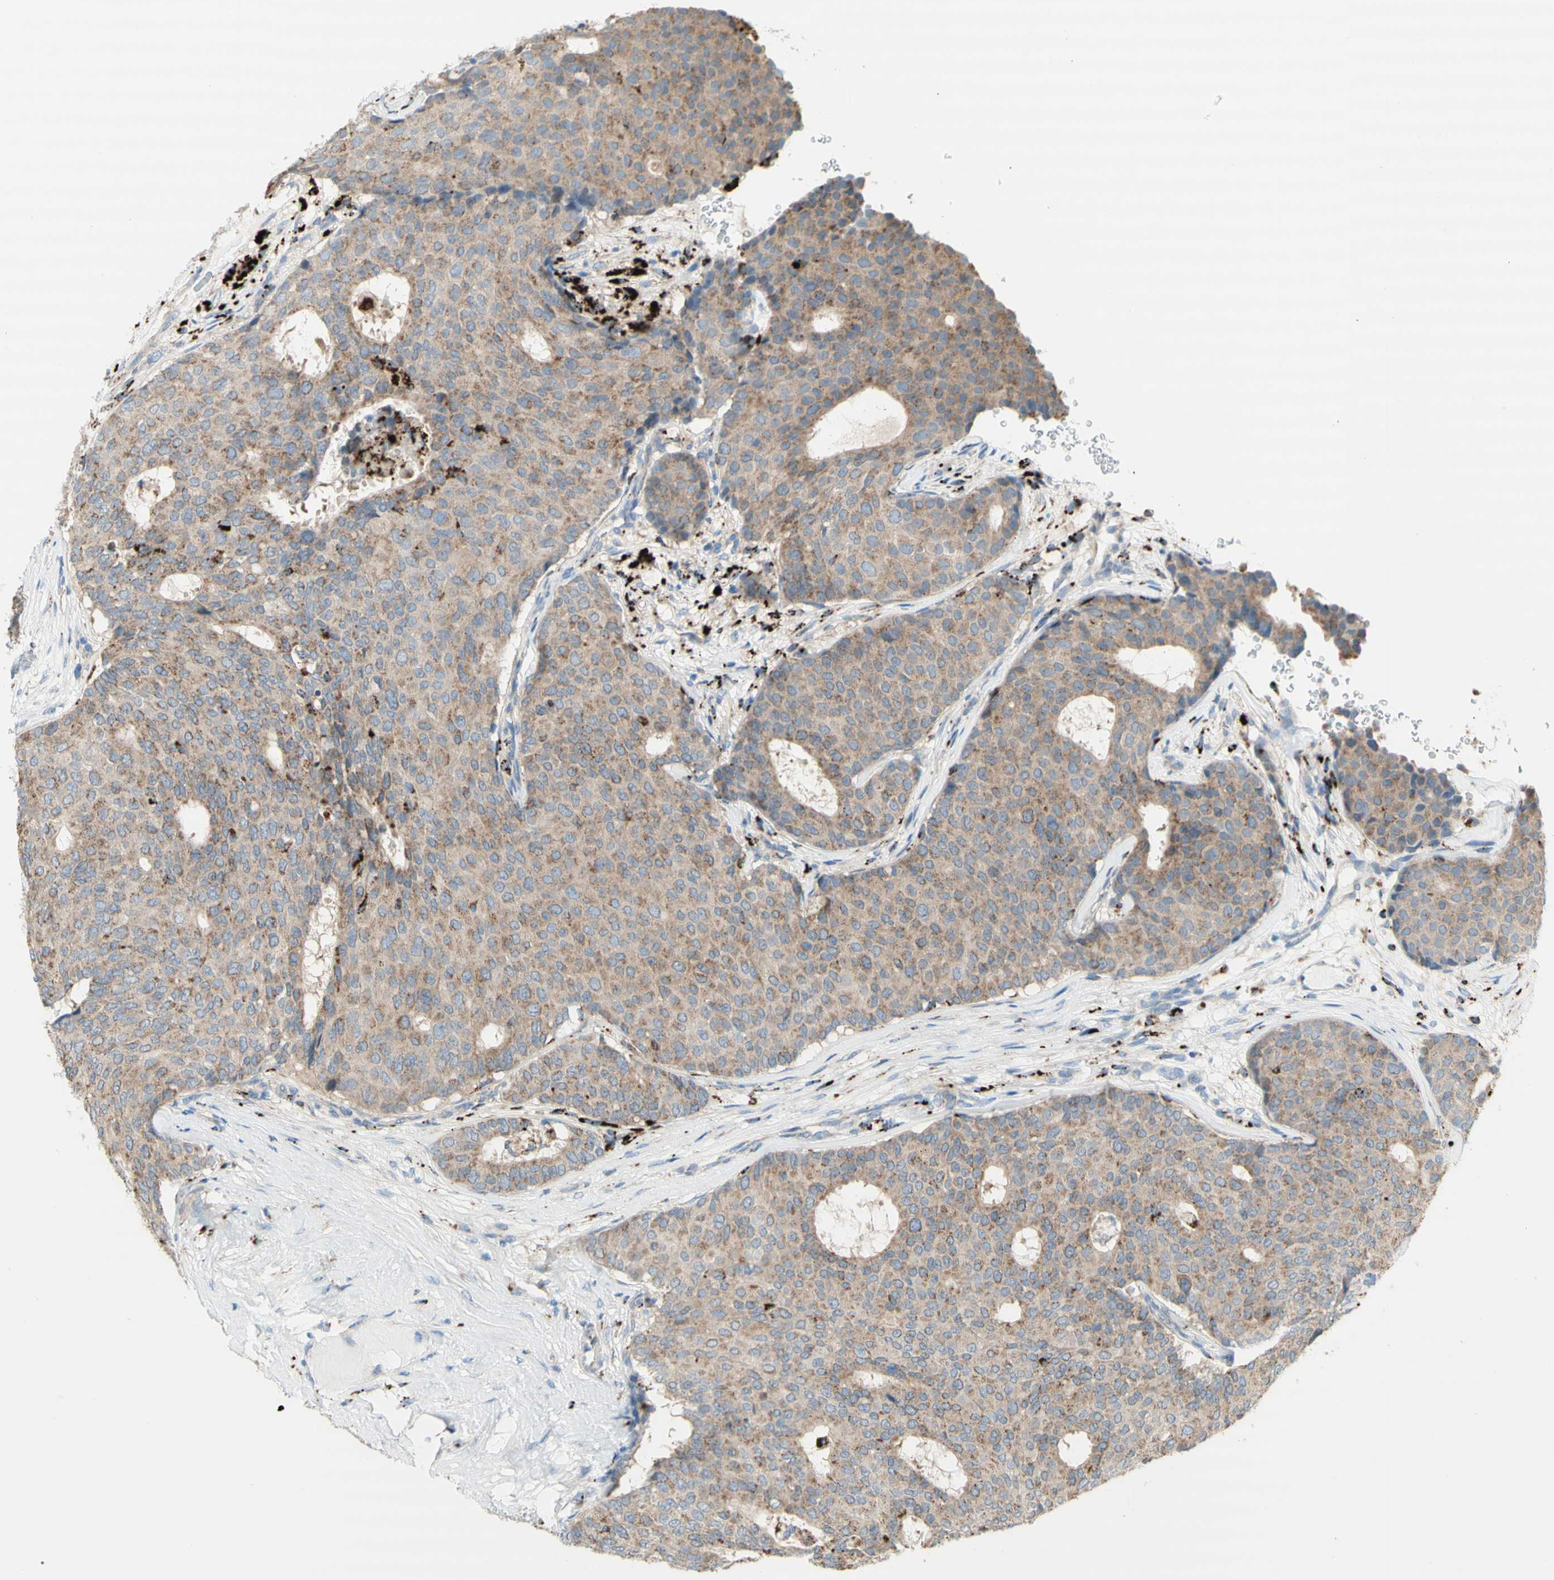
{"staining": {"intensity": "weak", "quantity": ">75%", "location": "cytoplasmic/membranous"}, "tissue": "breast cancer", "cell_type": "Tumor cells", "image_type": "cancer", "snomed": [{"axis": "morphology", "description": "Duct carcinoma"}, {"axis": "topography", "description": "Breast"}], "caption": "This photomicrograph reveals immunohistochemistry (IHC) staining of human intraductal carcinoma (breast), with low weak cytoplasmic/membranous staining in about >75% of tumor cells.", "gene": "URB2", "patient": {"sex": "female", "age": 75}}